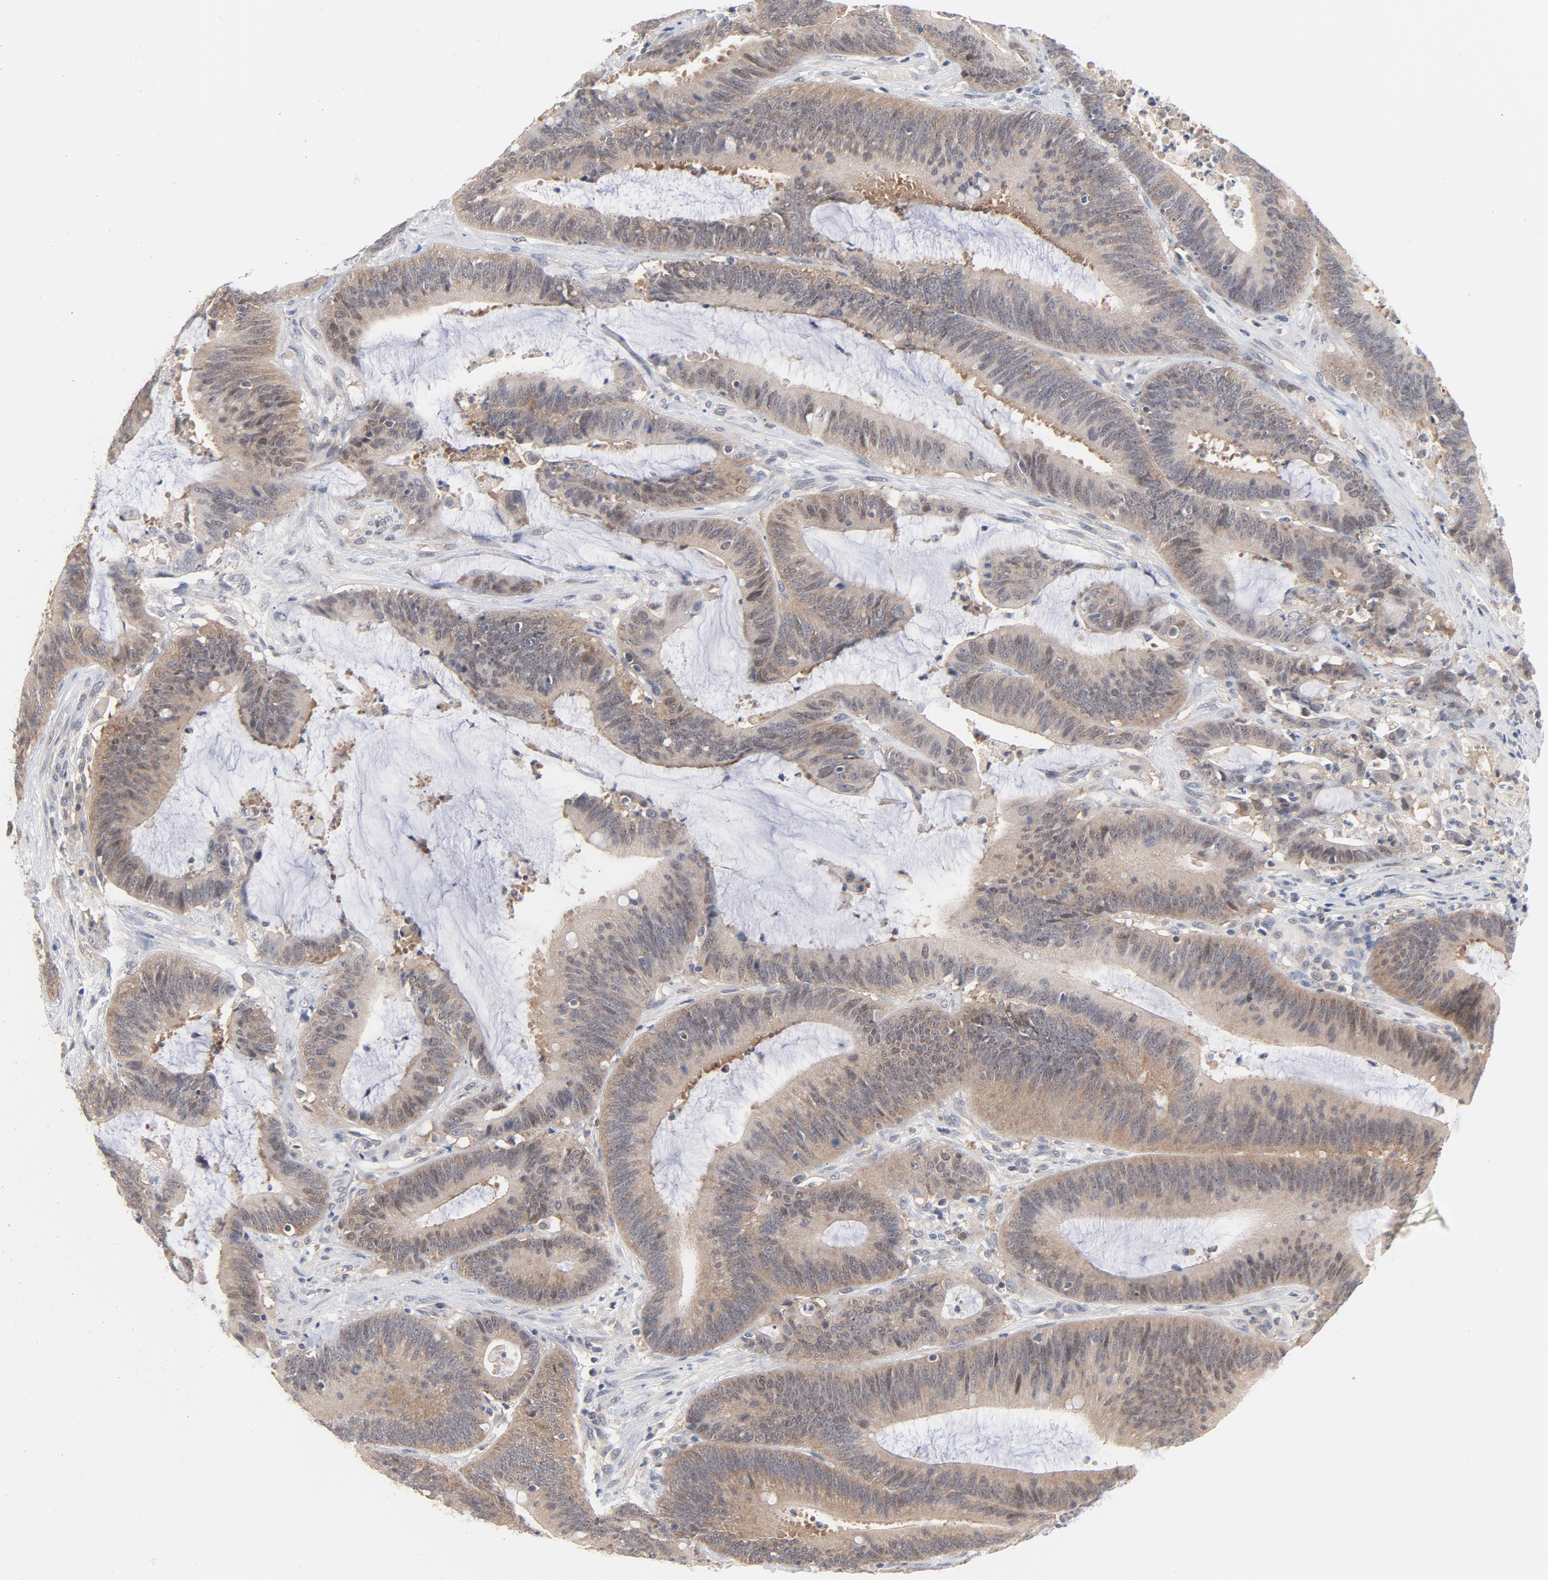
{"staining": {"intensity": "weak", "quantity": "<25%", "location": "cytoplasmic/membranous,nuclear"}, "tissue": "colorectal cancer", "cell_type": "Tumor cells", "image_type": "cancer", "snomed": [{"axis": "morphology", "description": "Adenocarcinoma, NOS"}, {"axis": "topography", "description": "Rectum"}], "caption": "DAB (3,3'-diaminobenzidine) immunohistochemical staining of colorectal adenocarcinoma exhibits no significant expression in tumor cells.", "gene": "UBL4A", "patient": {"sex": "female", "age": 66}}